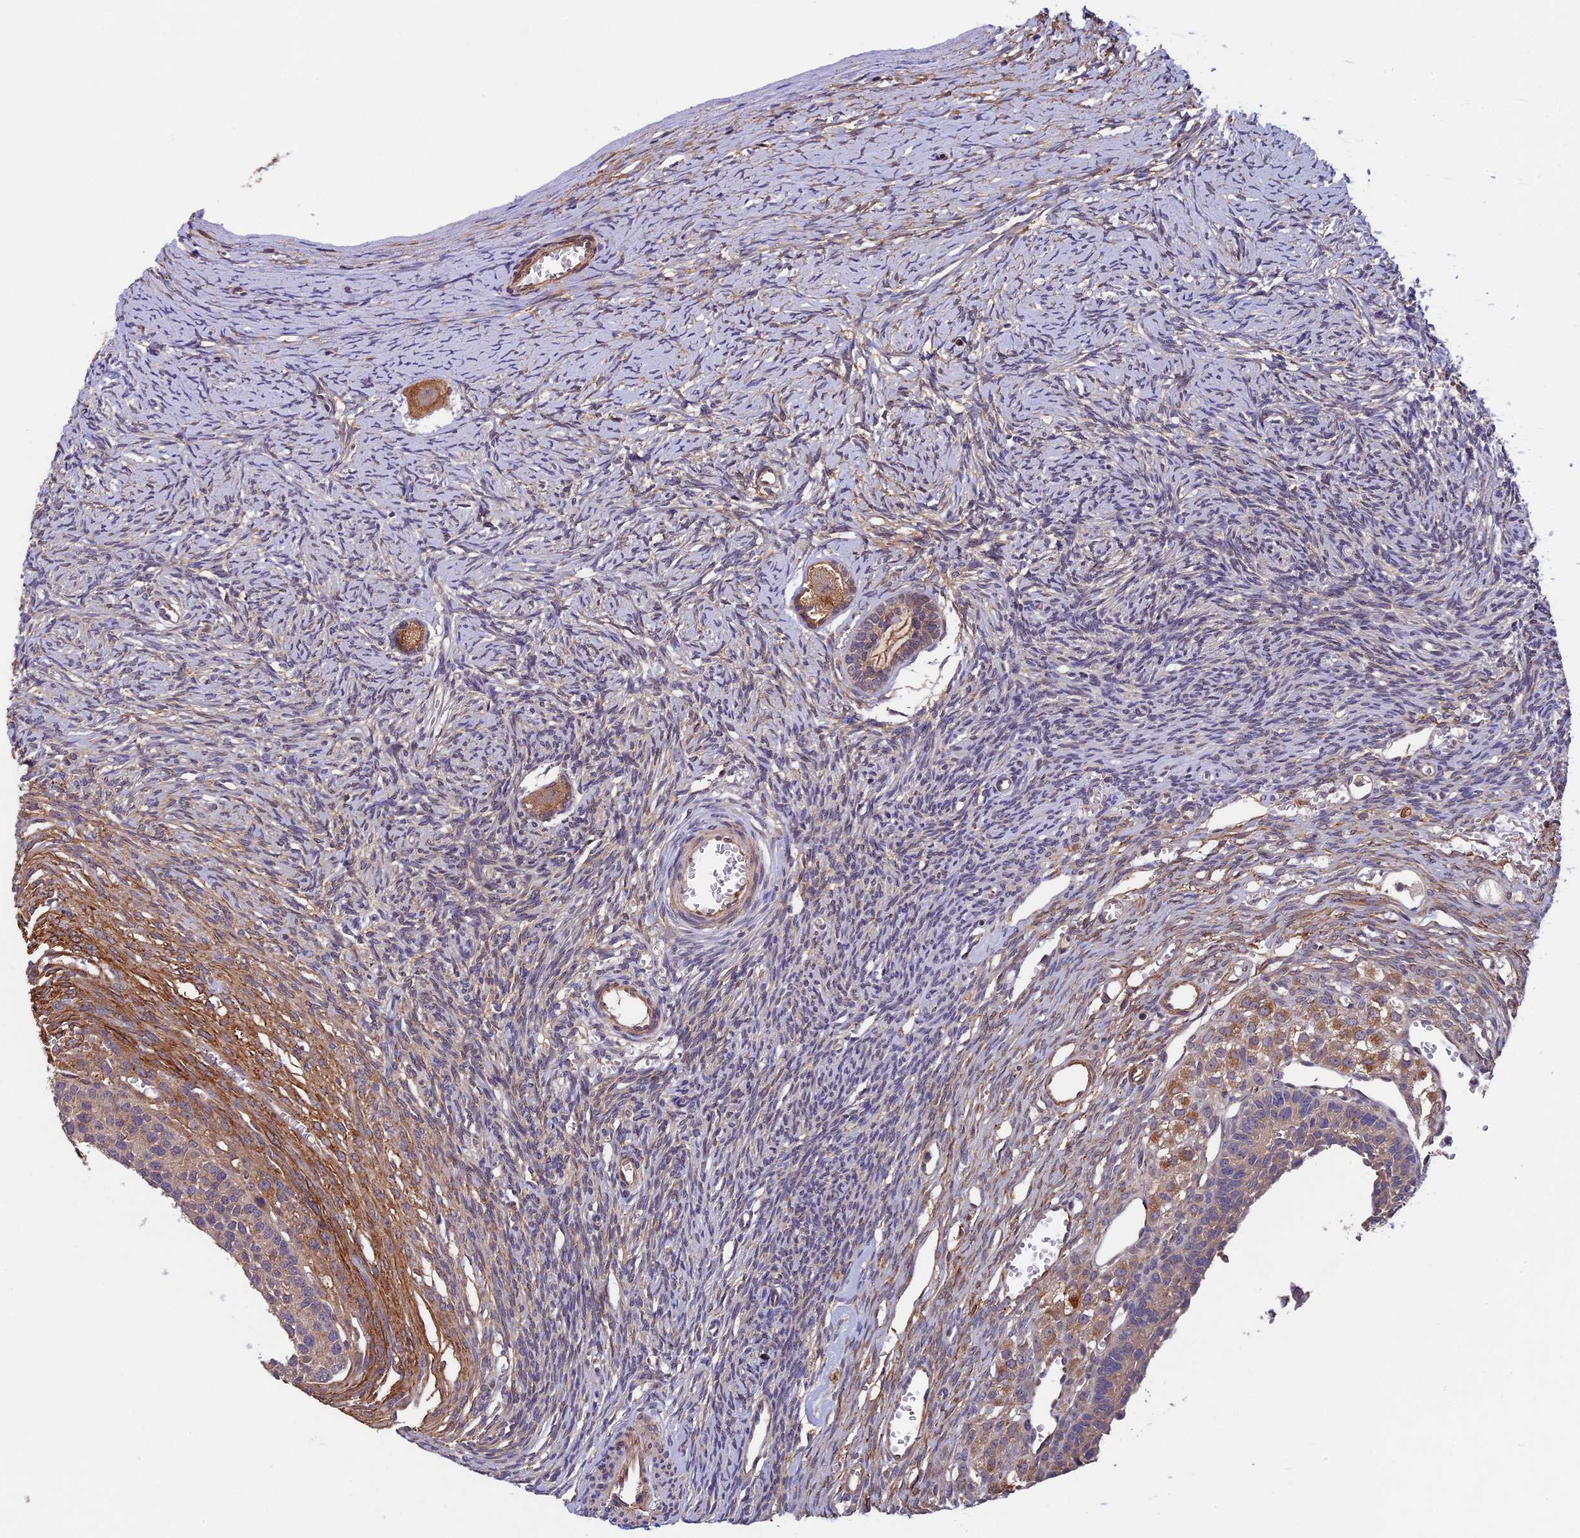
{"staining": {"intensity": "moderate", "quantity": ">75%", "location": "cytoplasmic/membranous"}, "tissue": "ovary", "cell_type": "Follicle cells", "image_type": "normal", "snomed": [{"axis": "morphology", "description": "Normal tissue, NOS"}, {"axis": "topography", "description": "Ovary"}], "caption": "DAB (3,3'-diaminobenzidine) immunohistochemical staining of benign ovary shows moderate cytoplasmic/membranous protein staining in approximately >75% of follicle cells.", "gene": "SLC9A5", "patient": {"sex": "female", "age": 39}}